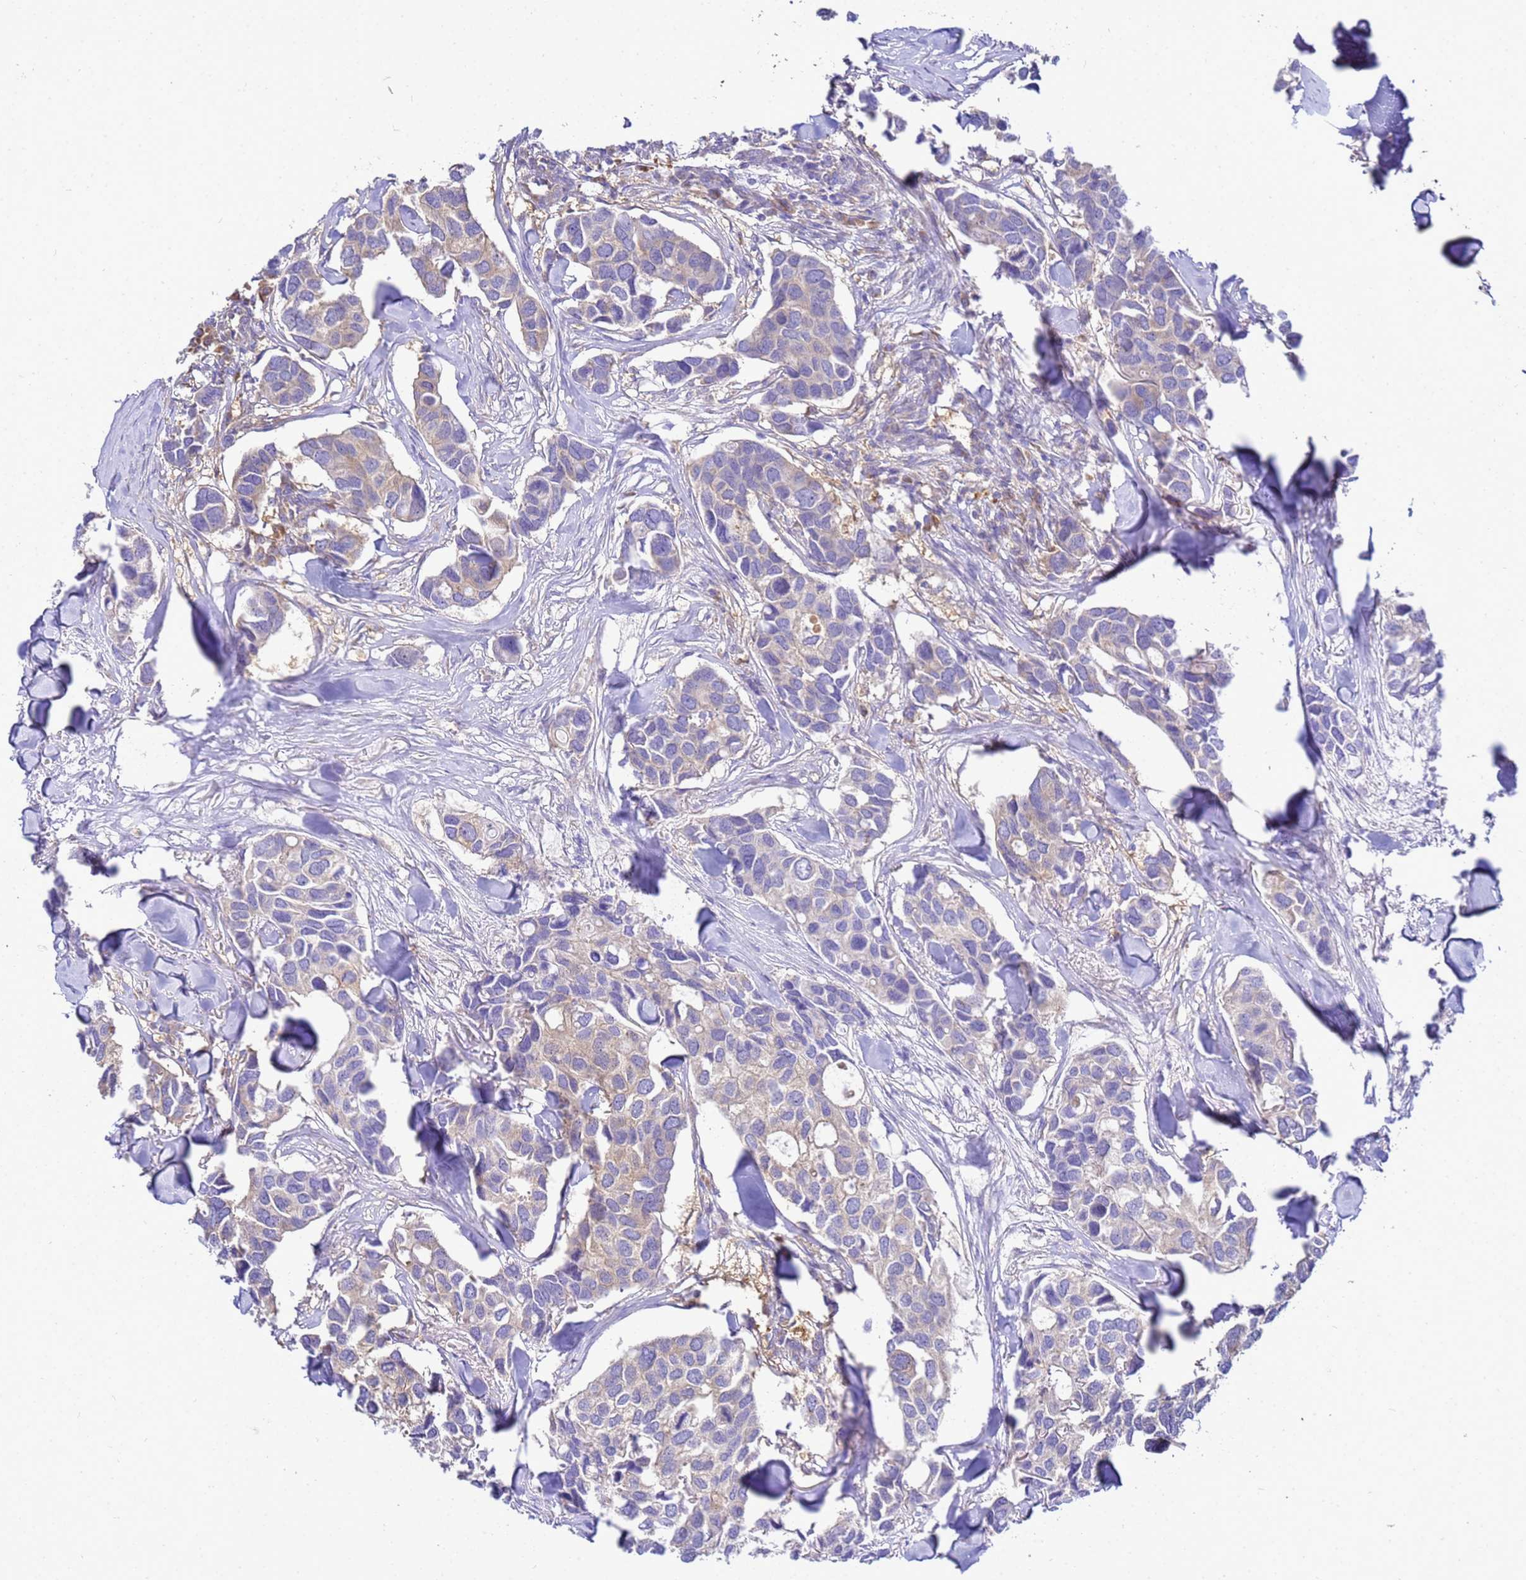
{"staining": {"intensity": "negative", "quantity": "none", "location": "none"}, "tissue": "breast cancer", "cell_type": "Tumor cells", "image_type": "cancer", "snomed": [{"axis": "morphology", "description": "Duct carcinoma"}, {"axis": "topography", "description": "Breast"}], "caption": "Tumor cells are negative for brown protein staining in invasive ductal carcinoma (breast).", "gene": "NARS1", "patient": {"sex": "female", "age": 83}}